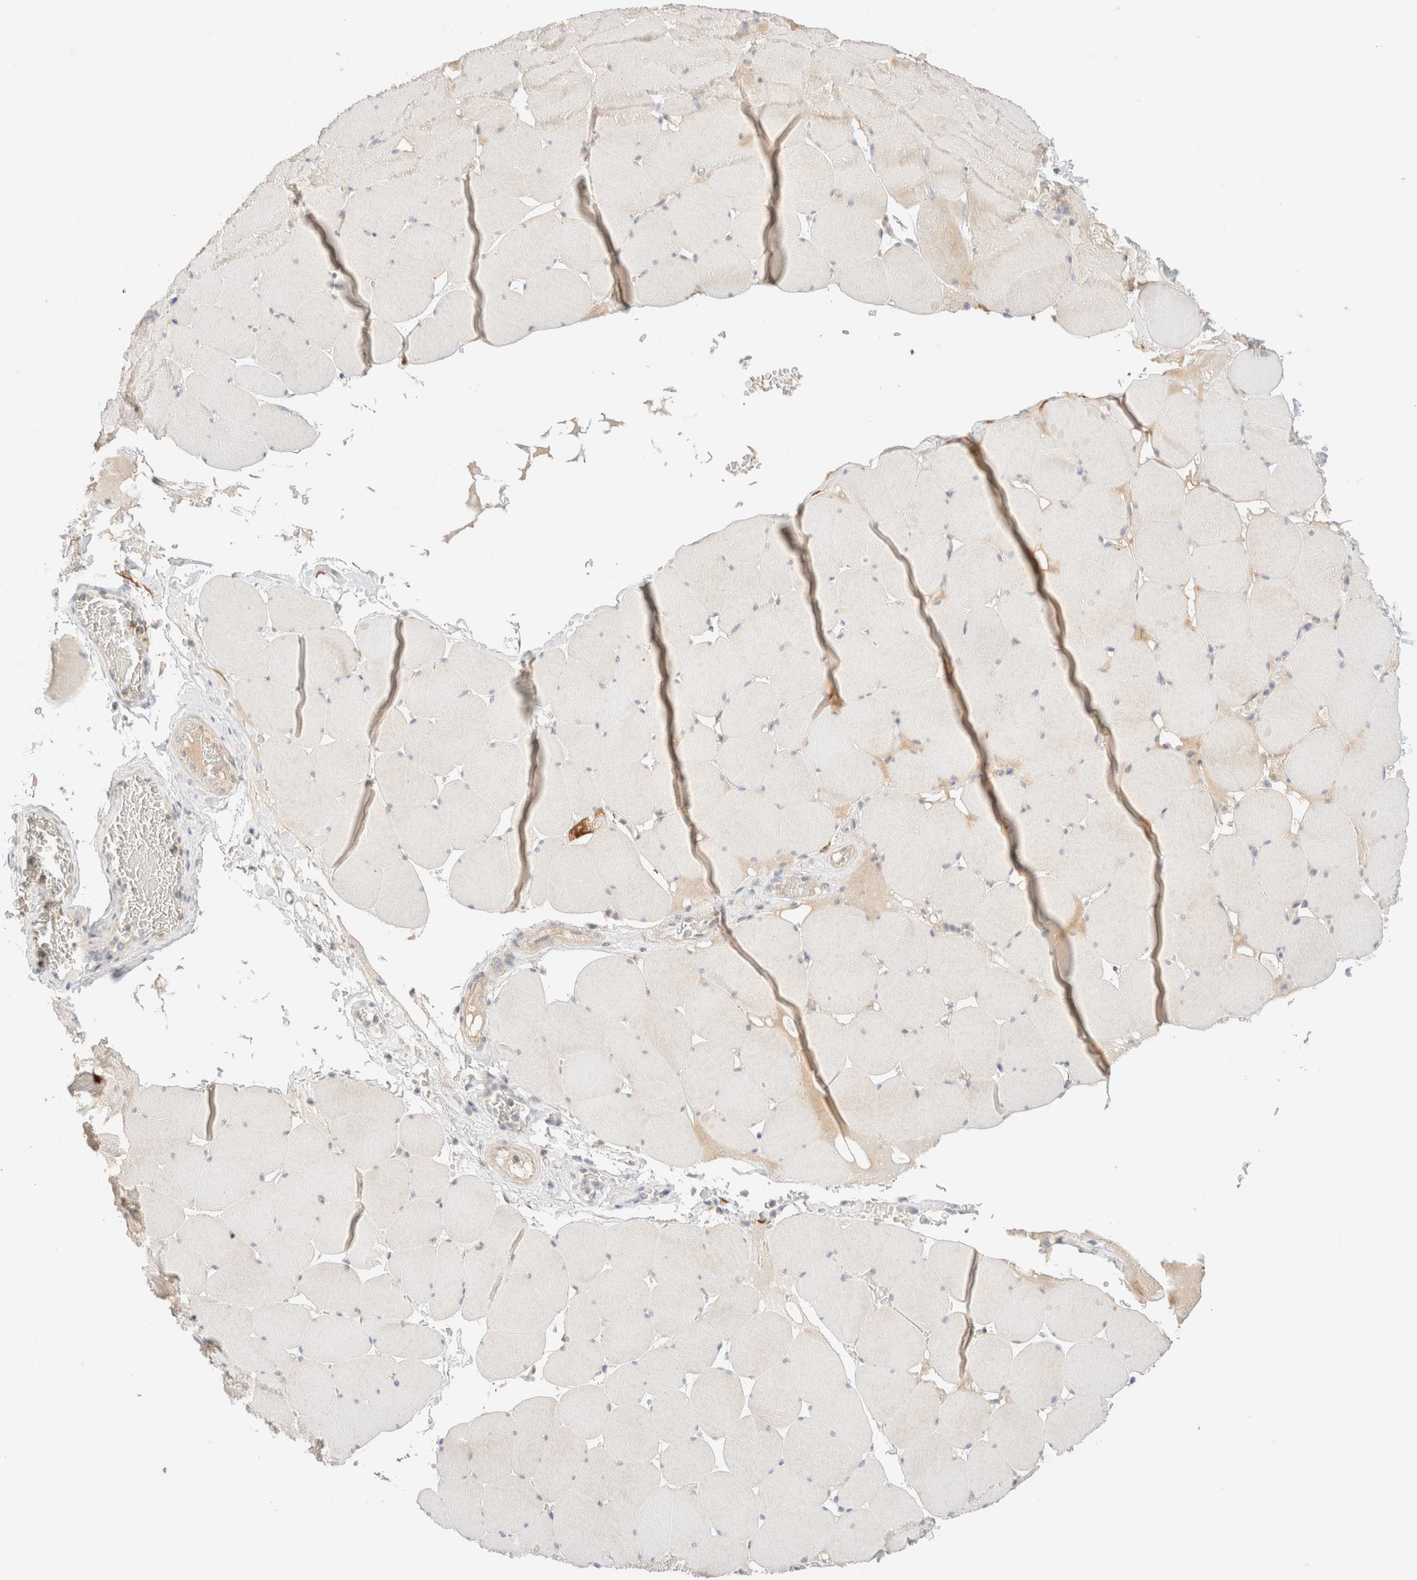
{"staining": {"intensity": "weak", "quantity": "<25%", "location": "cytoplasmic/membranous"}, "tissue": "skeletal muscle", "cell_type": "Myocytes", "image_type": "normal", "snomed": [{"axis": "morphology", "description": "Normal tissue, NOS"}, {"axis": "topography", "description": "Skeletal muscle"}], "caption": "IHC micrograph of benign human skeletal muscle stained for a protein (brown), which shows no staining in myocytes. (Brightfield microscopy of DAB (3,3'-diaminobenzidine) IHC at high magnification).", "gene": "SNTB1", "patient": {"sex": "male", "age": 62}}